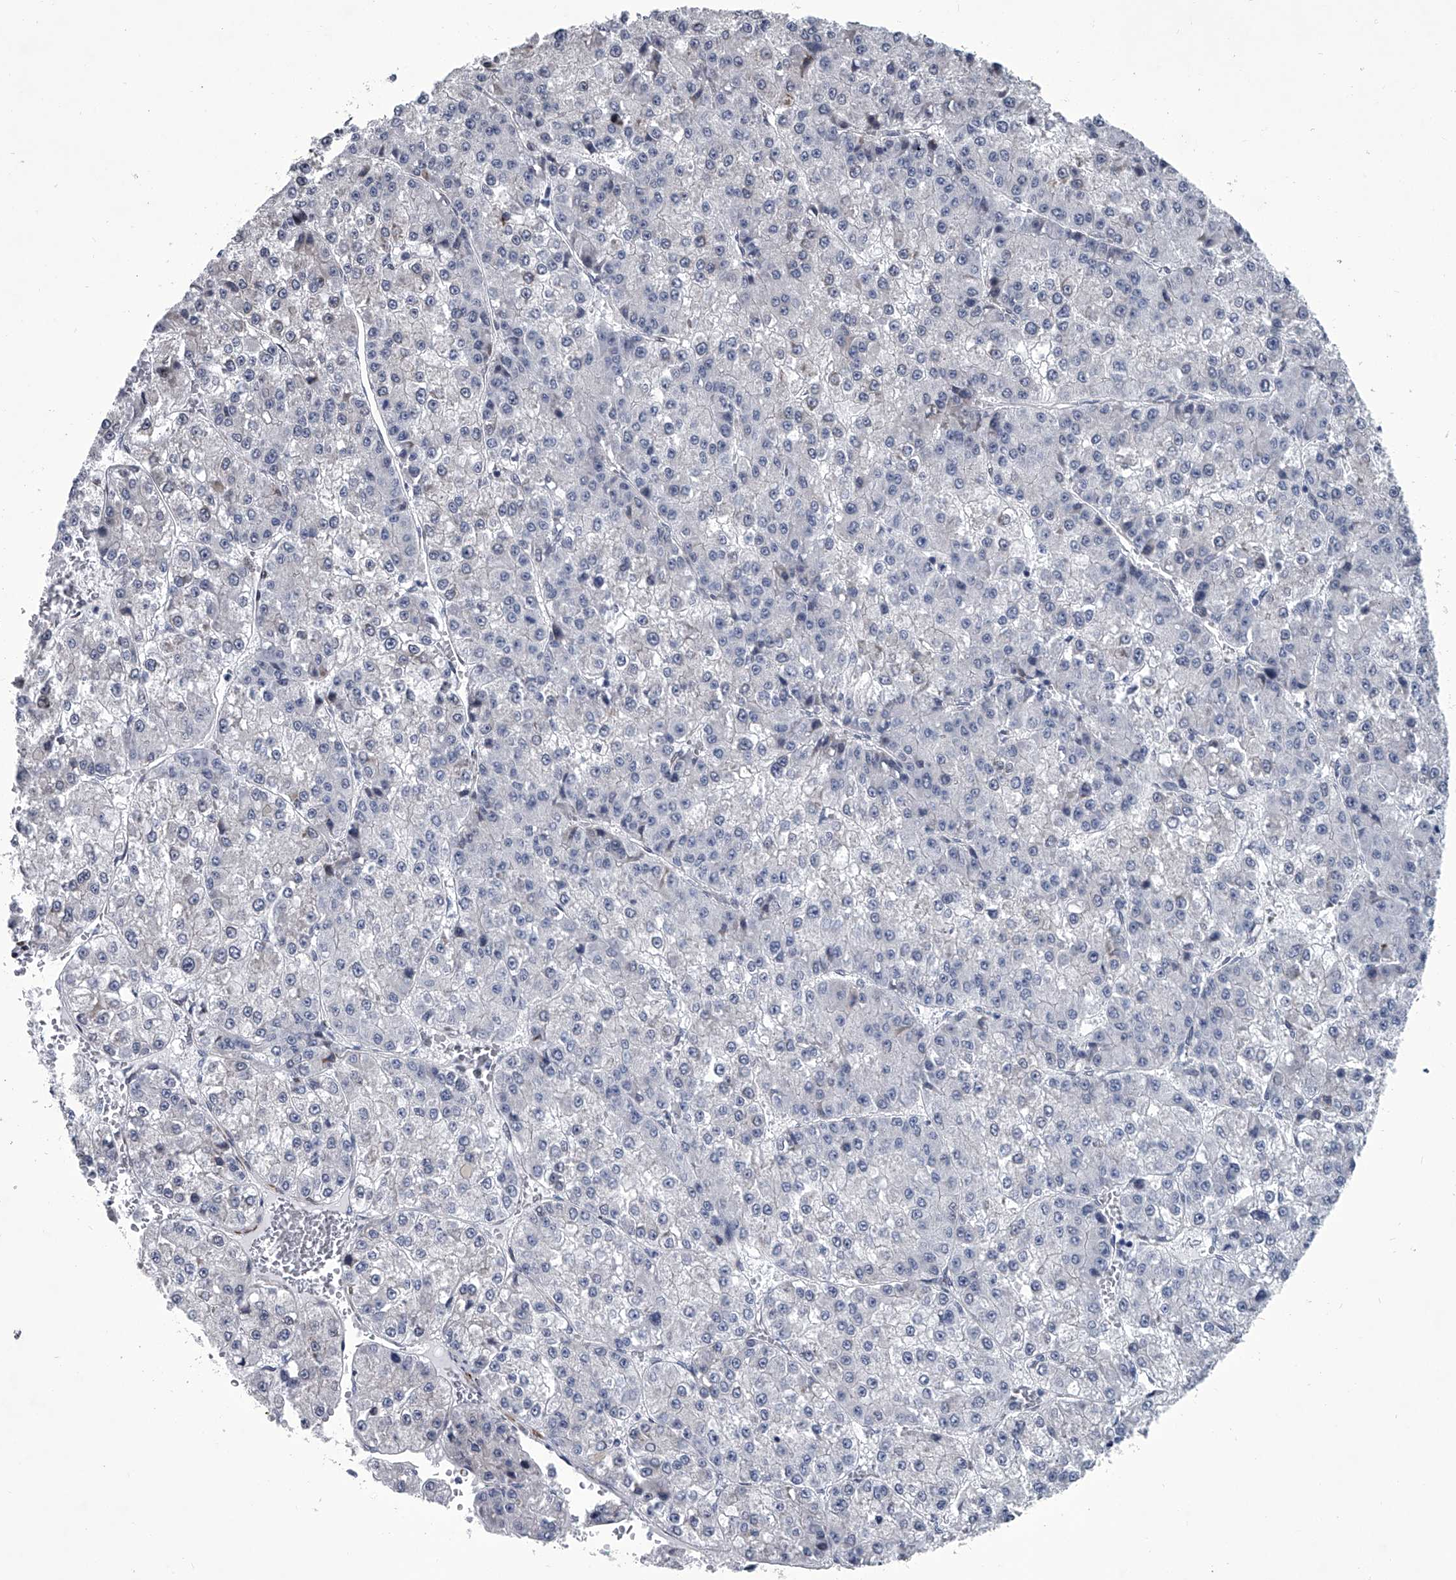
{"staining": {"intensity": "negative", "quantity": "none", "location": "none"}, "tissue": "liver cancer", "cell_type": "Tumor cells", "image_type": "cancer", "snomed": [{"axis": "morphology", "description": "Carcinoma, Hepatocellular, NOS"}, {"axis": "topography", "description": "Liver"}], "caption": "Tumor cells are negative for brown protein staining in liver cancer.", "gene": "PPP2R5D", "patient": {"sex": "female", "age": 73}}